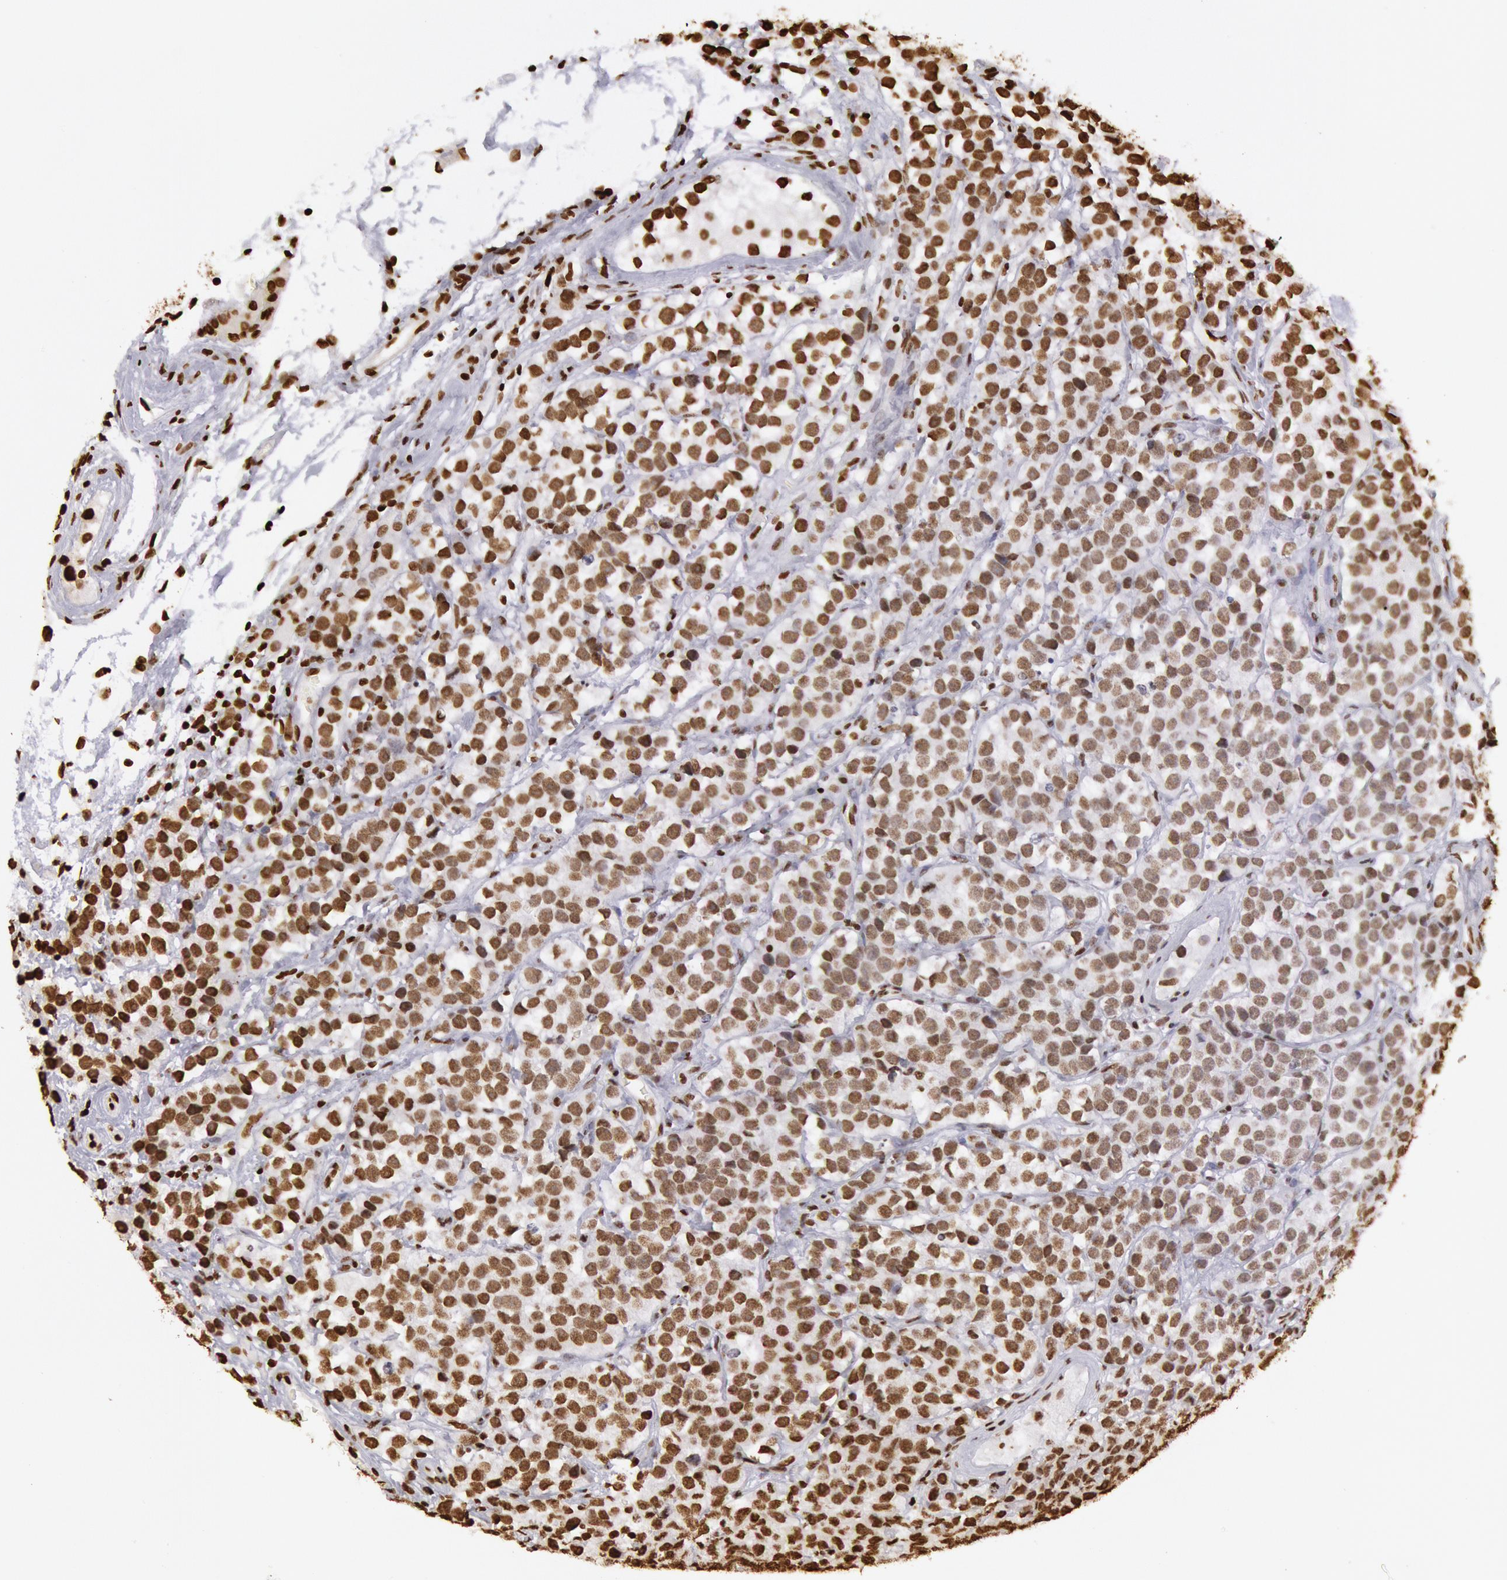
{"staining": {"intensity": "strong", "quantity": "25%-75%", "location": "nuclear"}, "tissue": "testis cancer", "cell_type": "Tumor cells", "image_type": "cancer", "snomed": [{"axis": "morphology", "description": "Seminoma, NOS"}, {"axis": "topography", "description": "Testis"}], "caption": "Human testis cancer (seminoma) stained for a protein (brown) exhibits strong nuclear positive expression in approximately 25%-75% of tumor cells.", "gene": "H3-4", "patient": {"sex": "male", "age": 25}}